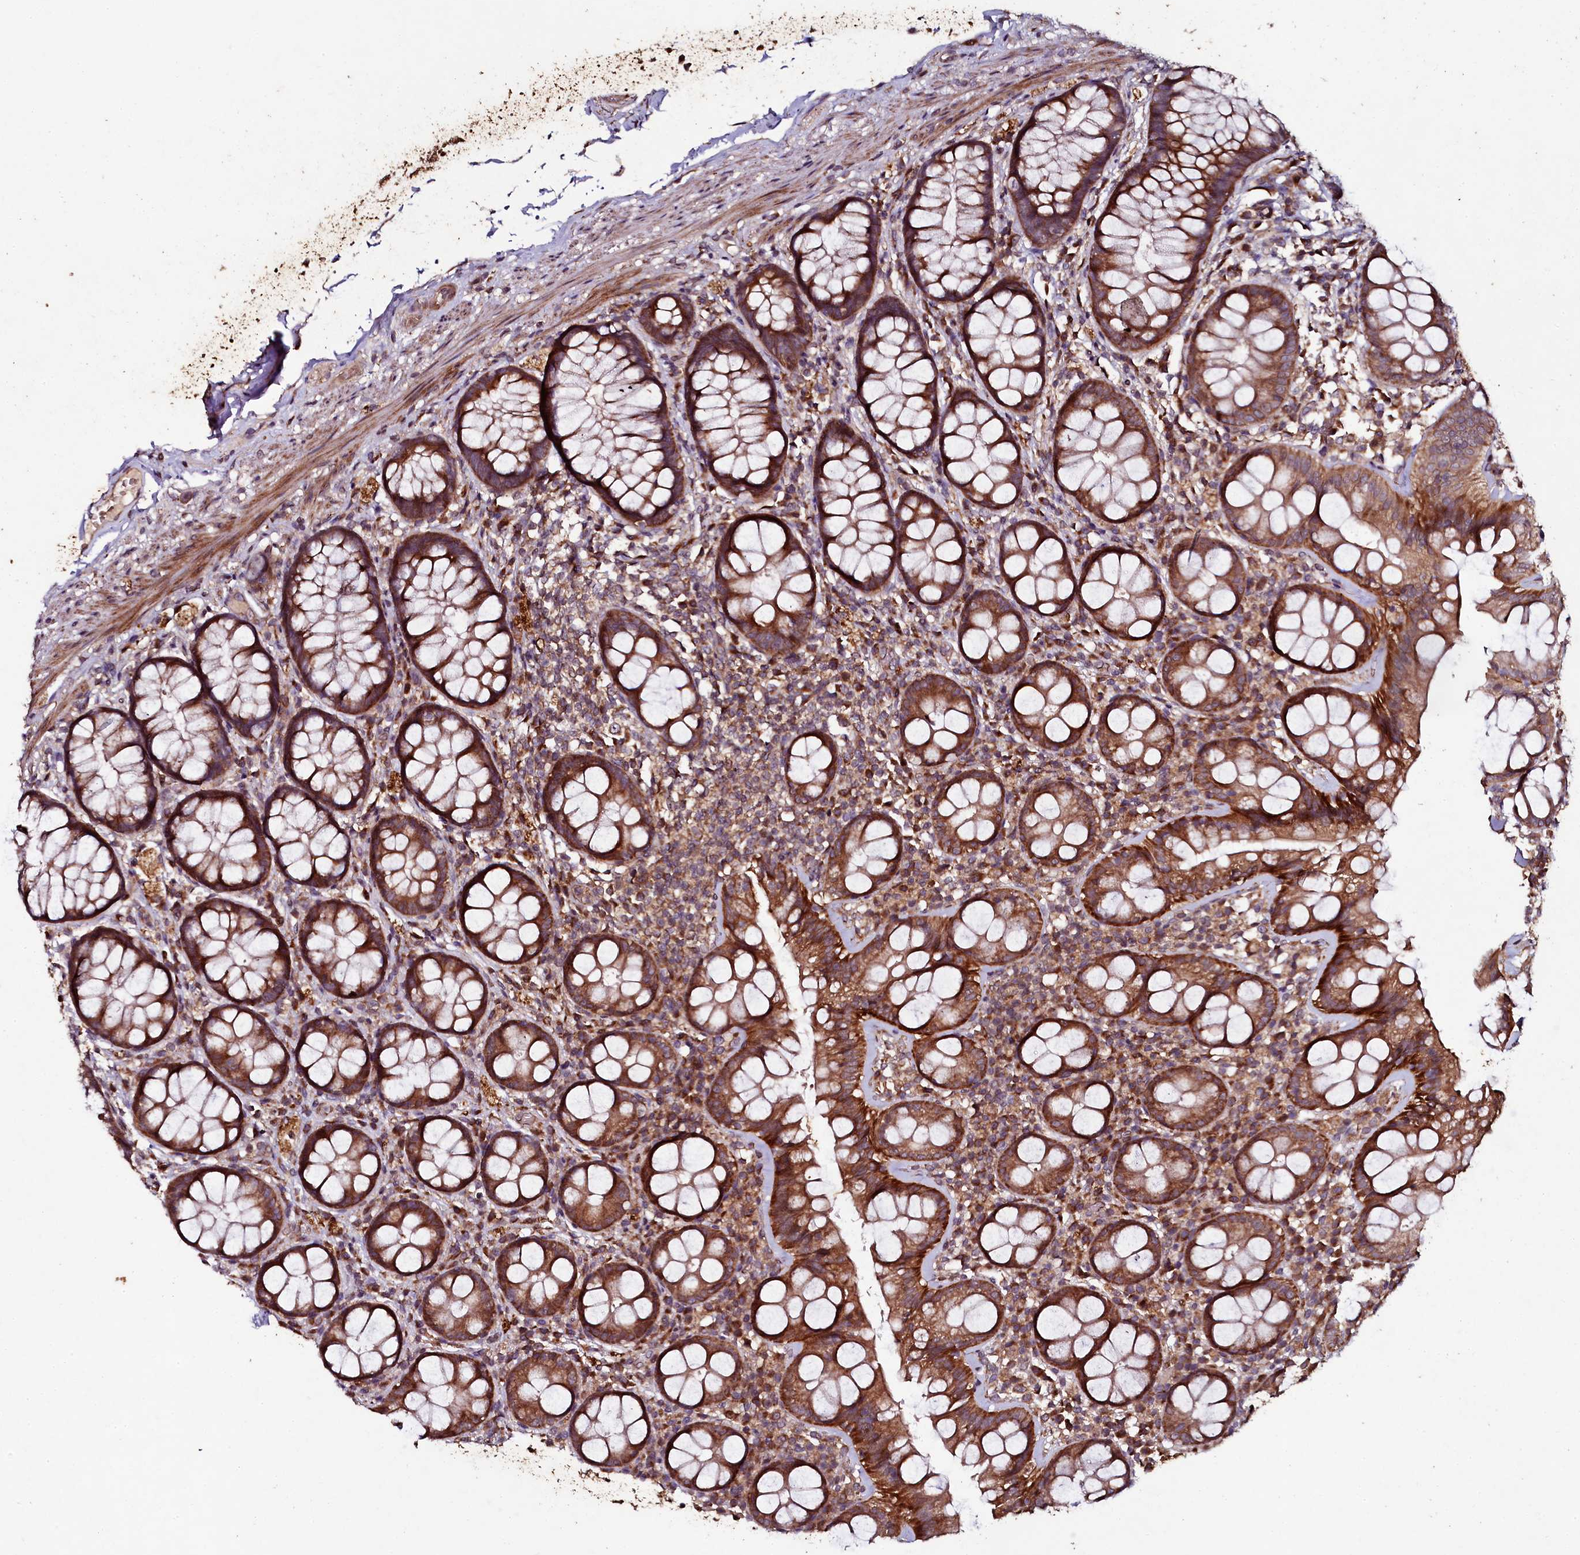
{"staining": {"intensity": "strong", "quantity": ">75%", "location": "cytoplasmic/membranous"}, "tissue": "rectum", "cell_type": "Glandular cells", "image_type": "normal", "snomed": [{"axis": "morphology", "description": "Normal tissue, NOS"}, {"axis": "topography", "description": "Rectum"}], "caption": "The image shows immunohistochemical staining of benign rectum. There is strong cytoplasmic/membranous expression is identified in about >75% of glandular cells.", "gene": "SEC24C", "patient": {"sex": "male", "age": 83}}